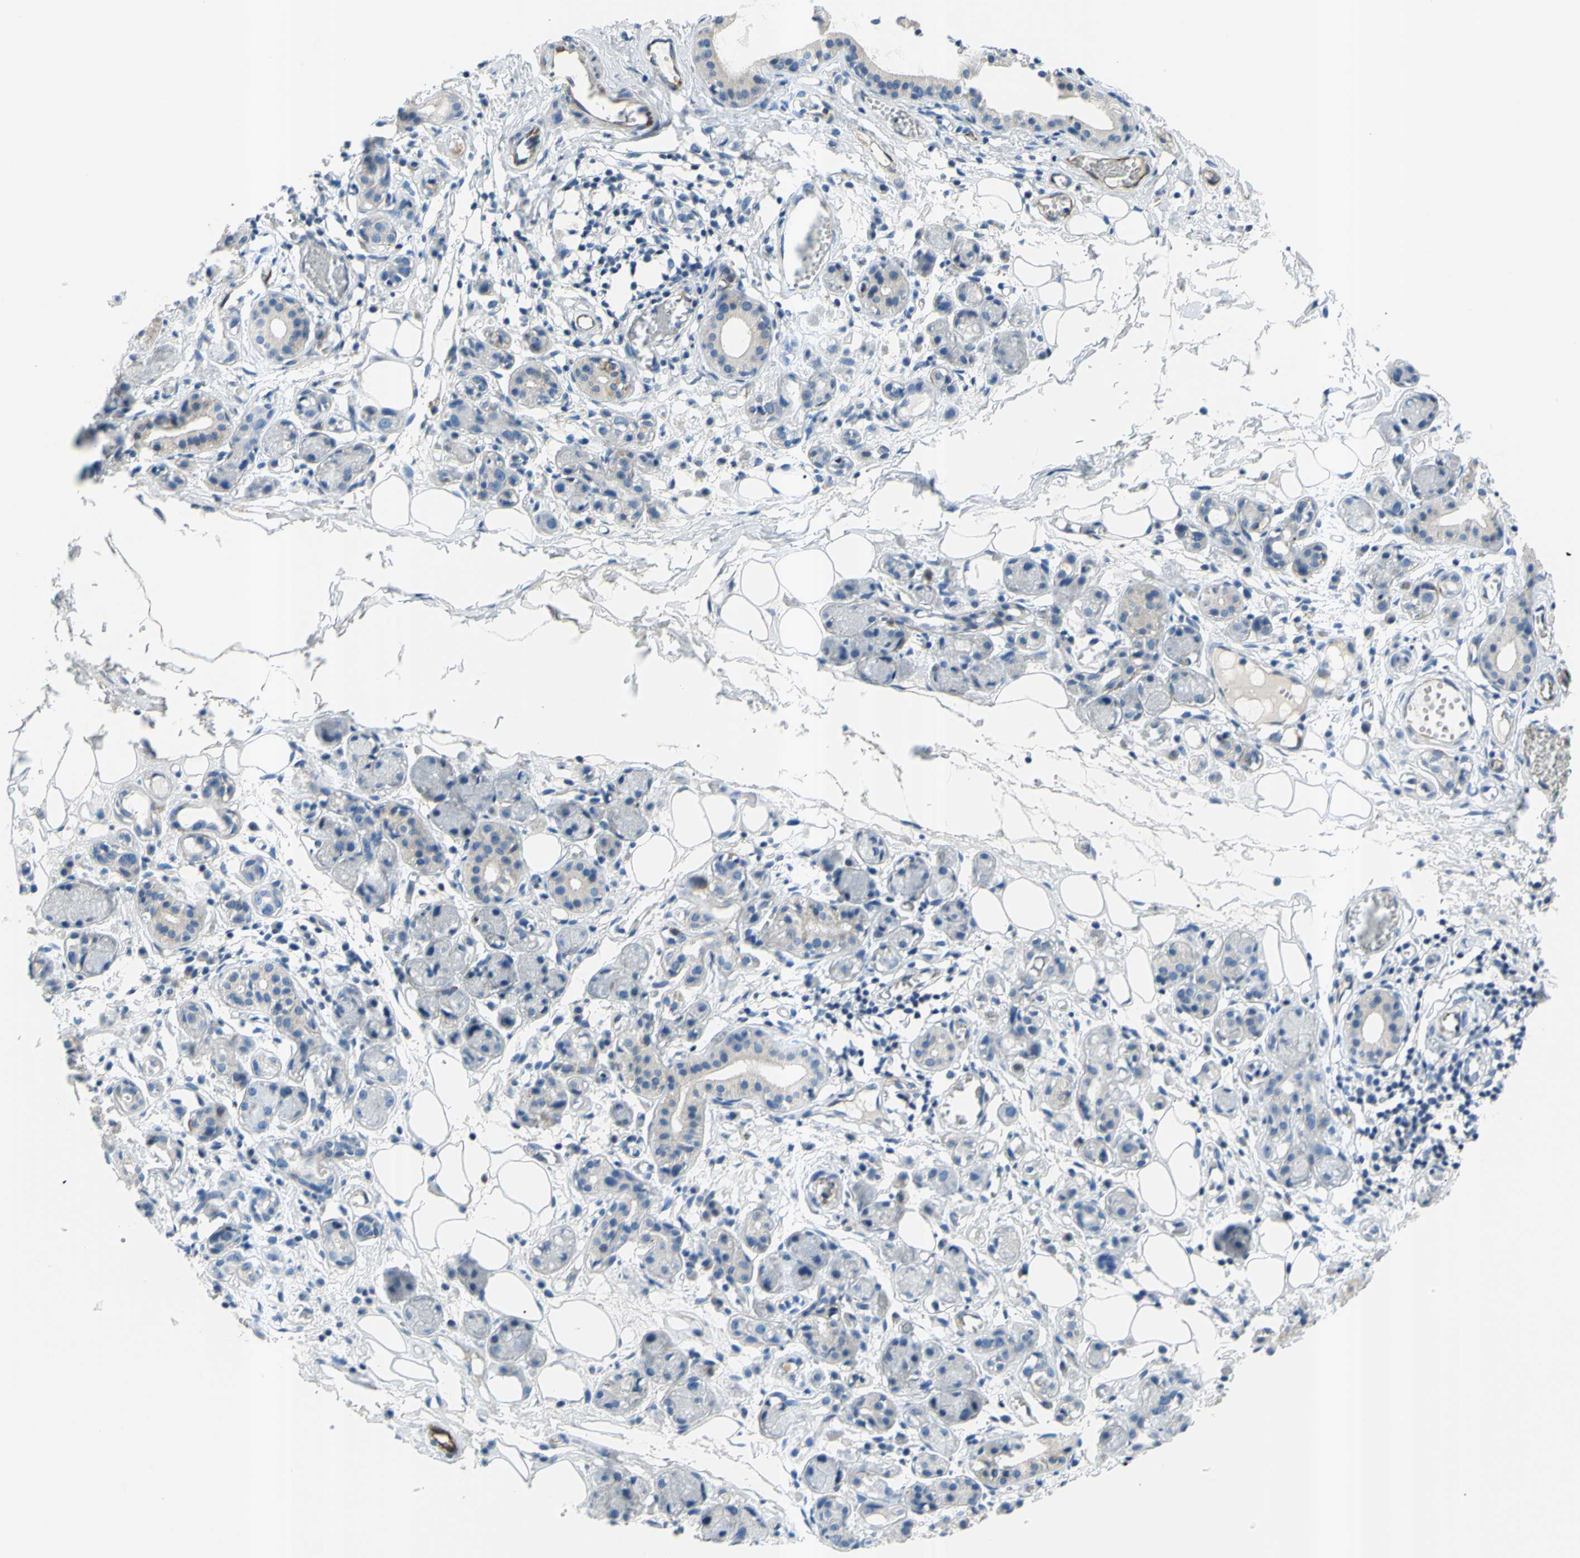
{"staining": {"intensity": "negative", "quantity": "none", "location": "none"}, "tissue": "adipose tissue", "cell_type": "Adipocytes", "image_type": "normal", "snomed": [{"axis": "morphology", "description": "Normal tissue, NOS"}, {"axis": "morphology", "description": "Inflammation, NOS"}, {"axis": "topography", "description": "Vascular tissue"}, {"axis": "topography", "description": "Salivary gland"}], "caption": "There is no significant expression in adipocytes of adipose tissue.", "gene": "PRRG2", "patient": {"sex": "female", "age": 75}}